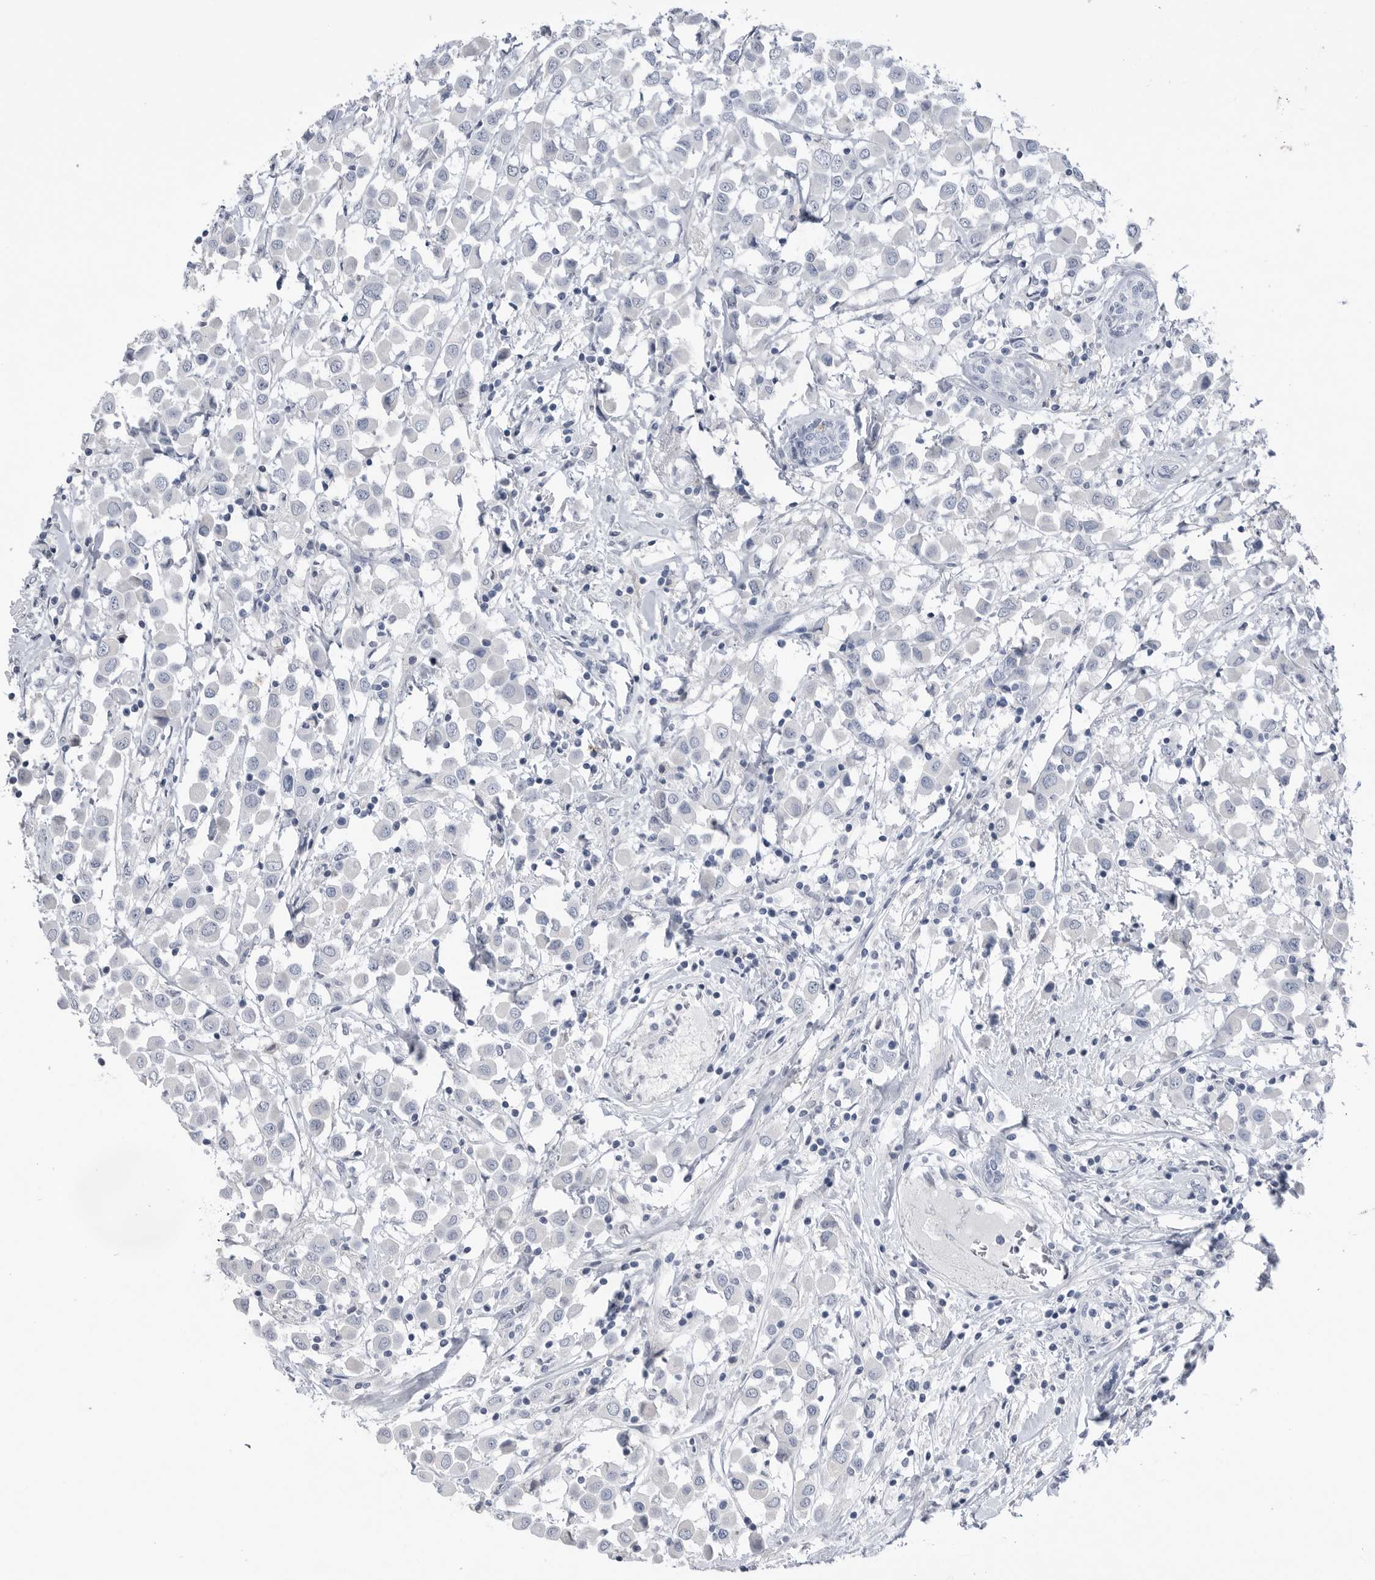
{"staining": {"intensity": "negative", "quantity": "none", "location": "none"}, "tissue": "breast cancer", "cell_type": "Tumor cells", "image_type": "cancer", "snomed": [{"axis": "morphology", "description": "Duct carcinoma"}, {"axis": "topography", "description": "Breast"}], "caption": "The IHC image has no significant positivity in tumor cells of breast cancer tissue.", "gene": "ABHD12", "patient": {"sex": "female", "age": 61}}